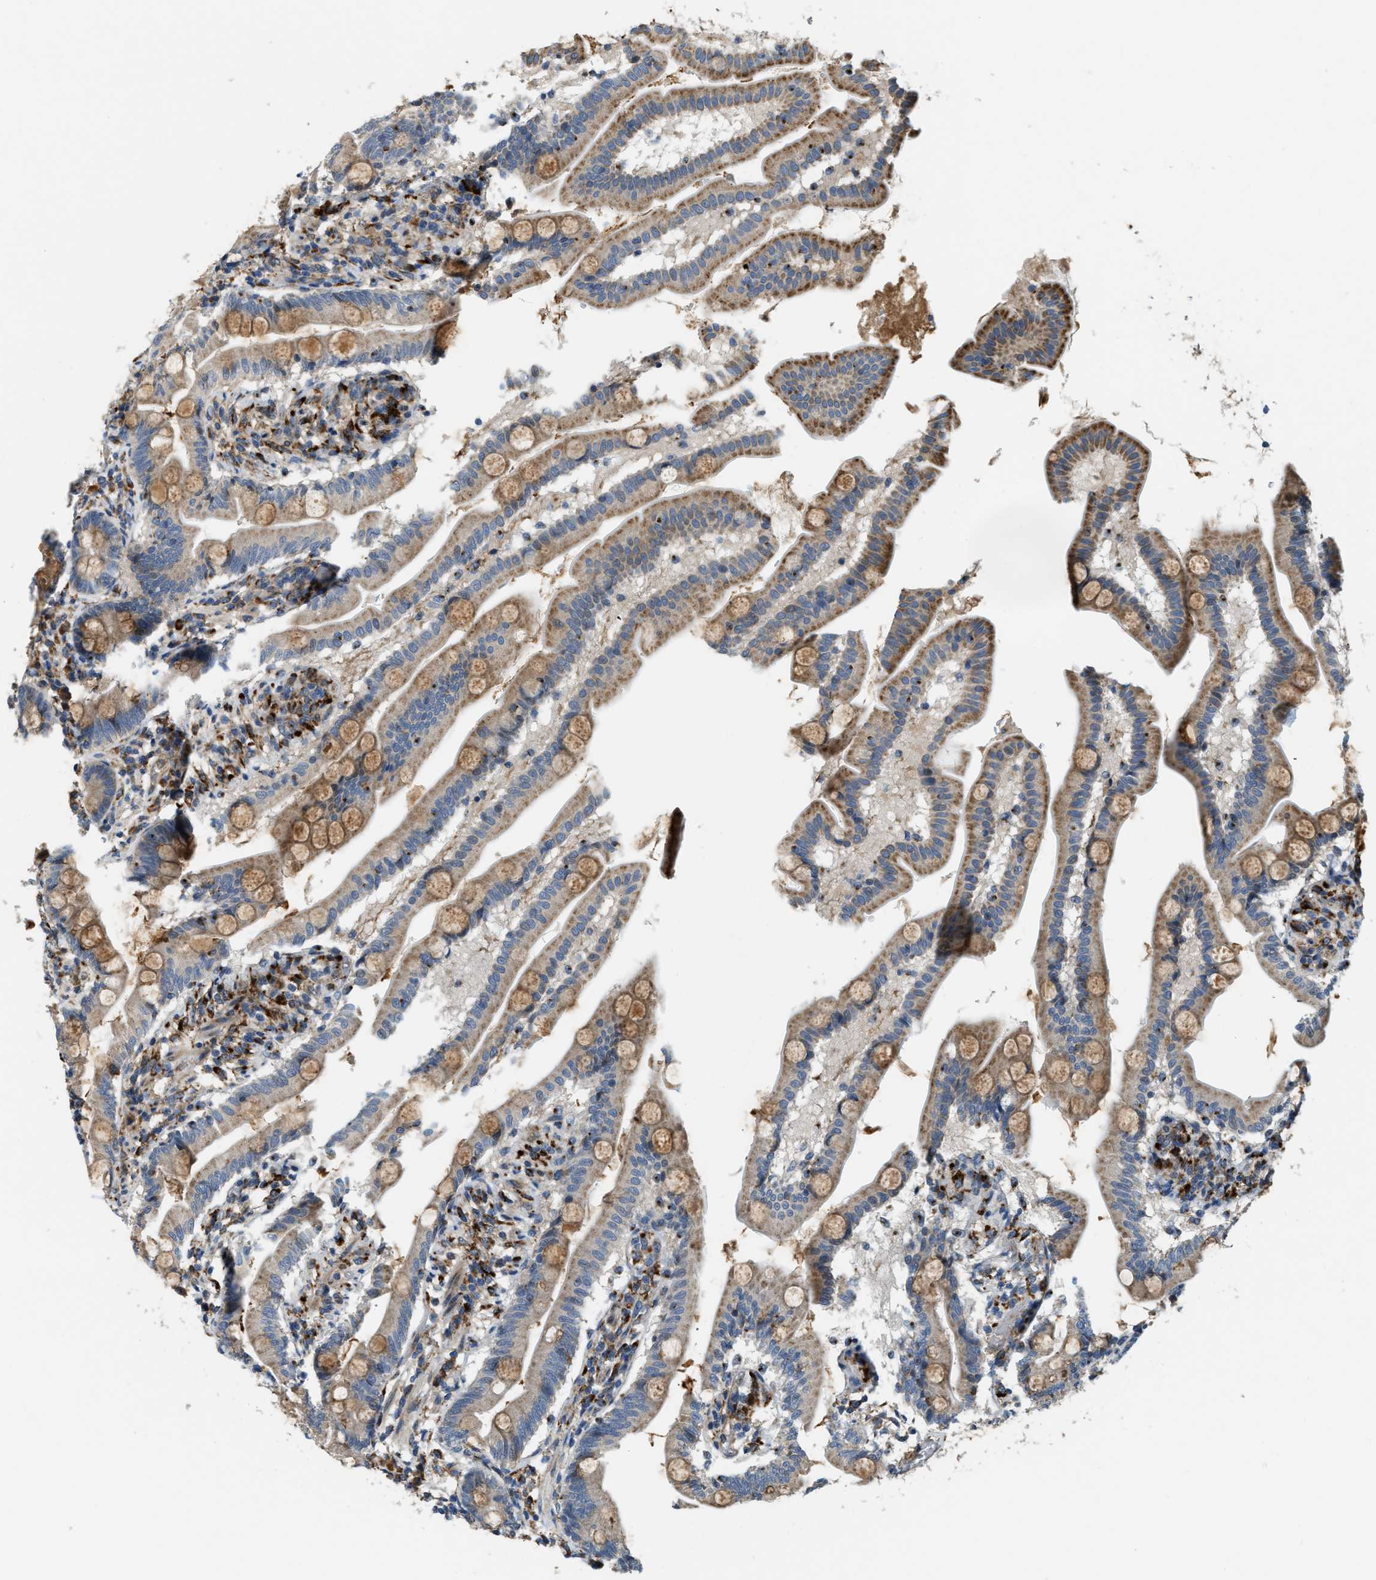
{"staining": {"intensity": "moderate", "quantity": ">75%", "location": "cytoplasmic/membranous"}, "tissue": "small intestine", "cell_type": "Glandular cells", "image_type": "normal", "snomed": [{"axis": "morphology", "description": "Normal tissue, NOS"}, {"axis": "topography", "description": "Small intestine"}], "caption": "Immunohistochemical staining of normal human small intestine demonstrates moderate cytoplasmic/membranous protein expression in approximately >75% of glandular cells.", "gene": "STARD3NL", "patient": {"sex": "female", "age": 56}}